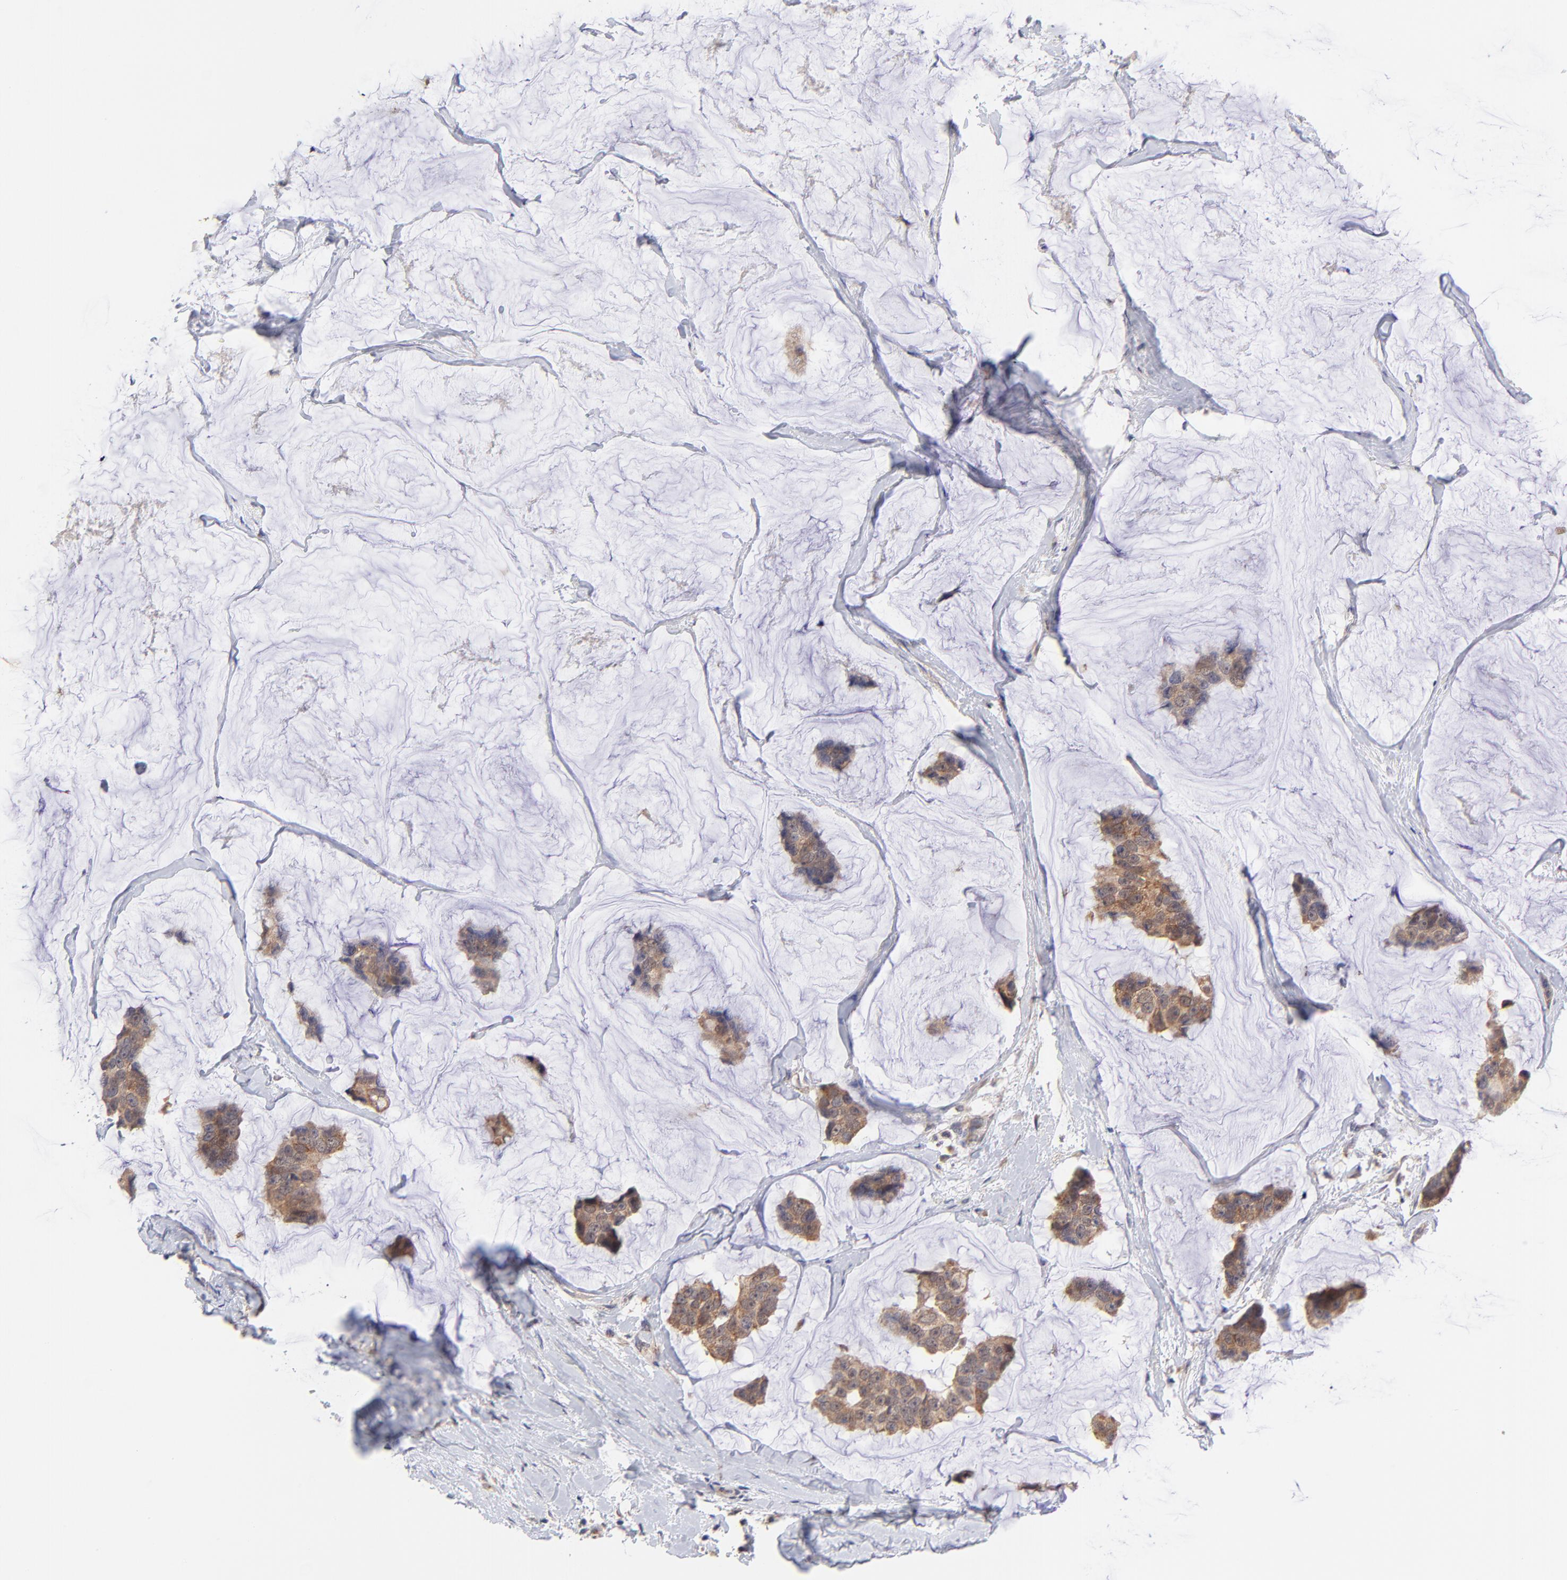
{"staining": {"intensity": "strong", "quantity": ">75%", "location": "cytoplasmic/membranous"}, "tissue": "breast cancer", "cell_type": "Tumor cells", "image_type": "cancer", "snomed": [{"axis": "morphology", "description": "Normal tissue, NOS"}, {"axis": "morphology", "description": "Duct carcinoma"}, {"axis": "topography", "description": "Breast"}], "caption": "Brown immunohistochemical staining in human breast cancer (invasive ductal carcinoma) exhibits strong cytoplasmic/membranous positivity in about >75% of tumor cells.", "gene": "UBE2H", "patient": {"sex": "female", "age": 50}}